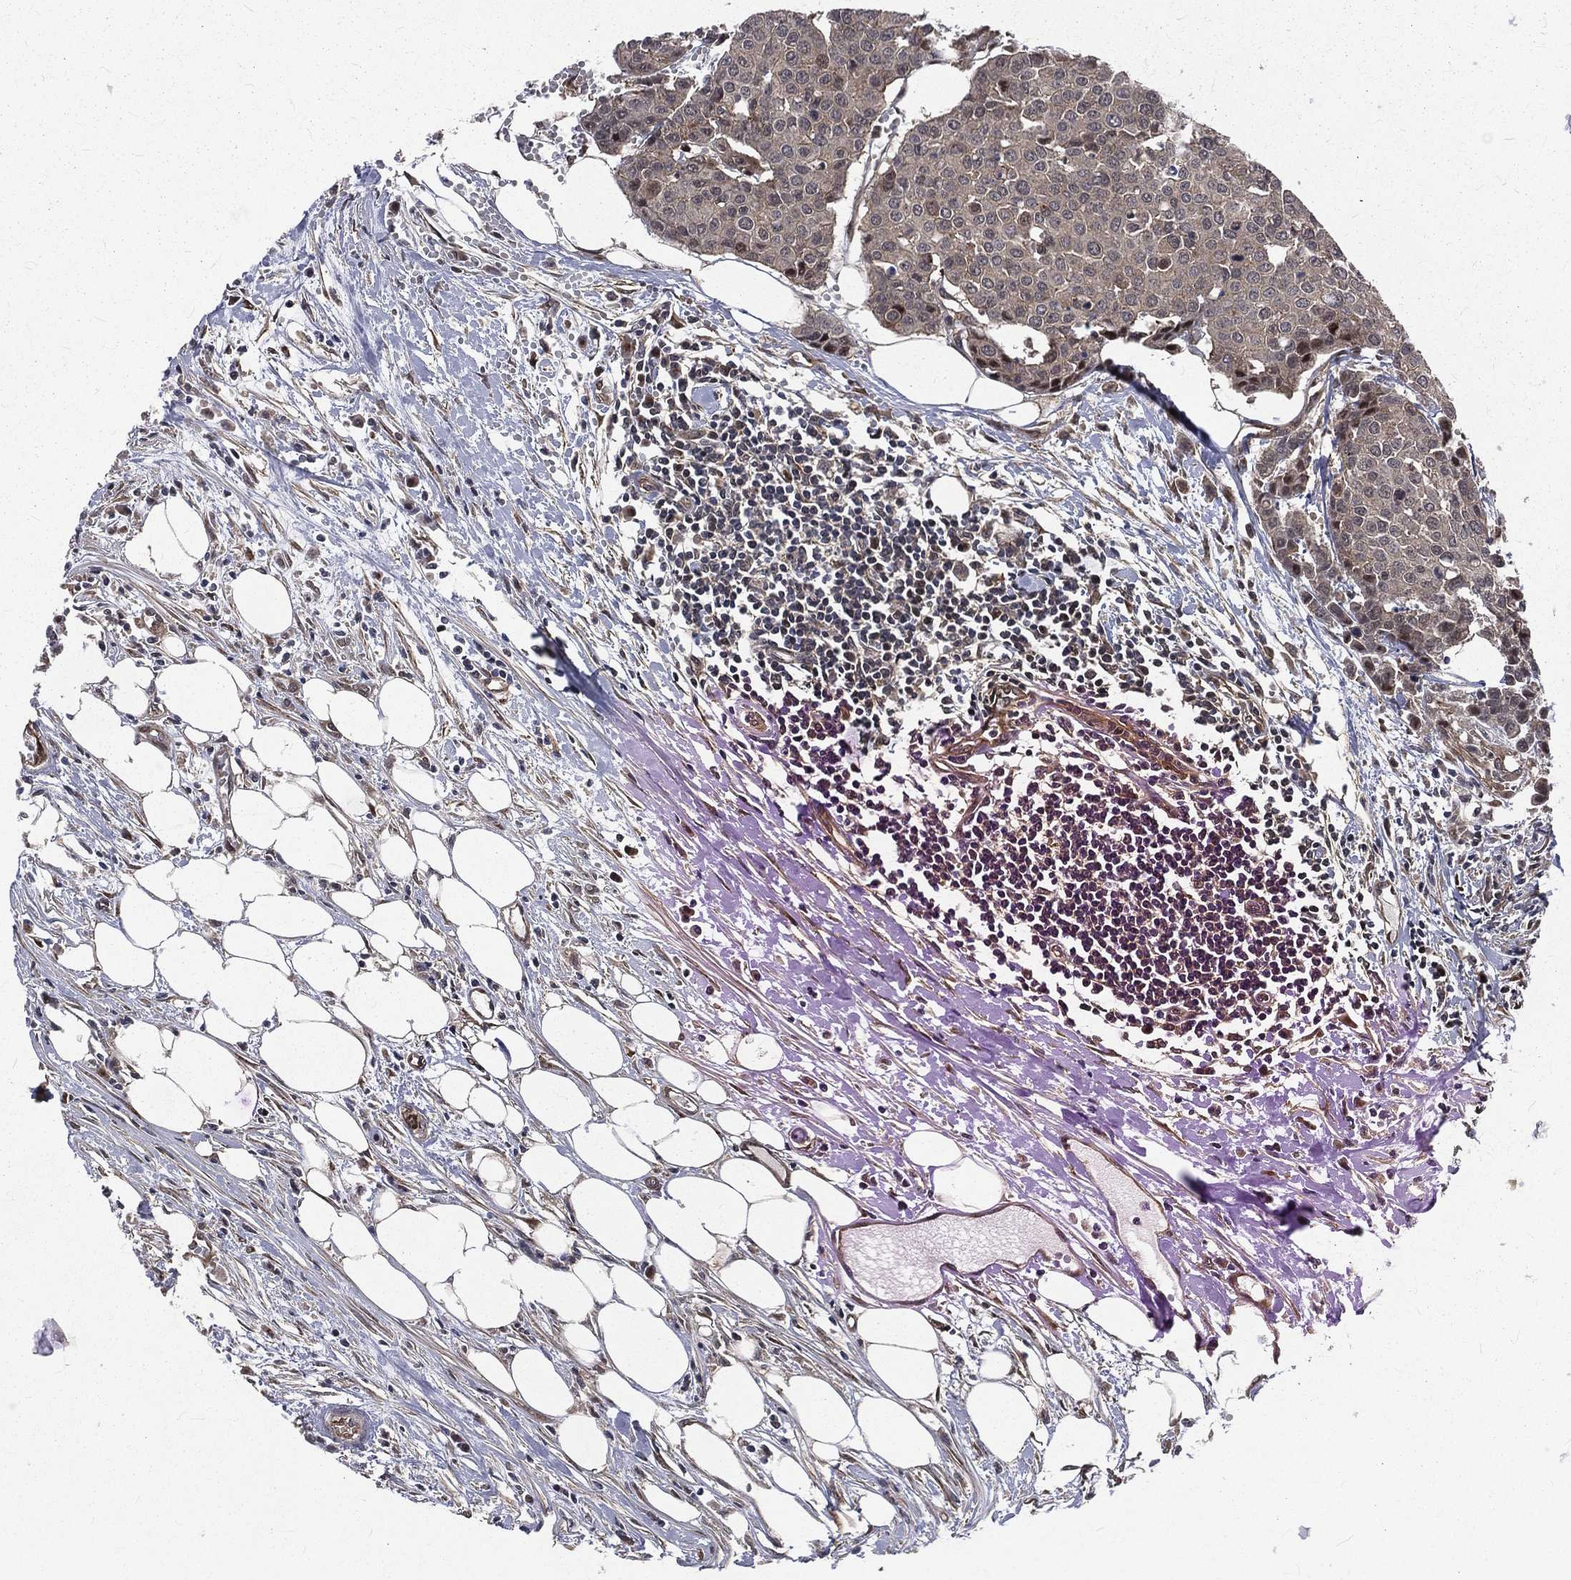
{"staining": {"intensity": "negative", "quantity": "none", "location": "none"}, "tissue": "carcinoid", "cell_type": "Tumor cells", "image_type": "cancer", "snomed": [{"axis": "morphology", "description": "Carcinoid, malignant, NOS"}, {"axis": "topography", "description": "Colon"}], "caption": "DAB (3,3'-diaminobenzidine) immunohistochemical staining of human malignant carcinoid shows no significant expression in tumor cells.", "gene": "ARL3", "patient": {"sex": "male", "age": 81}}